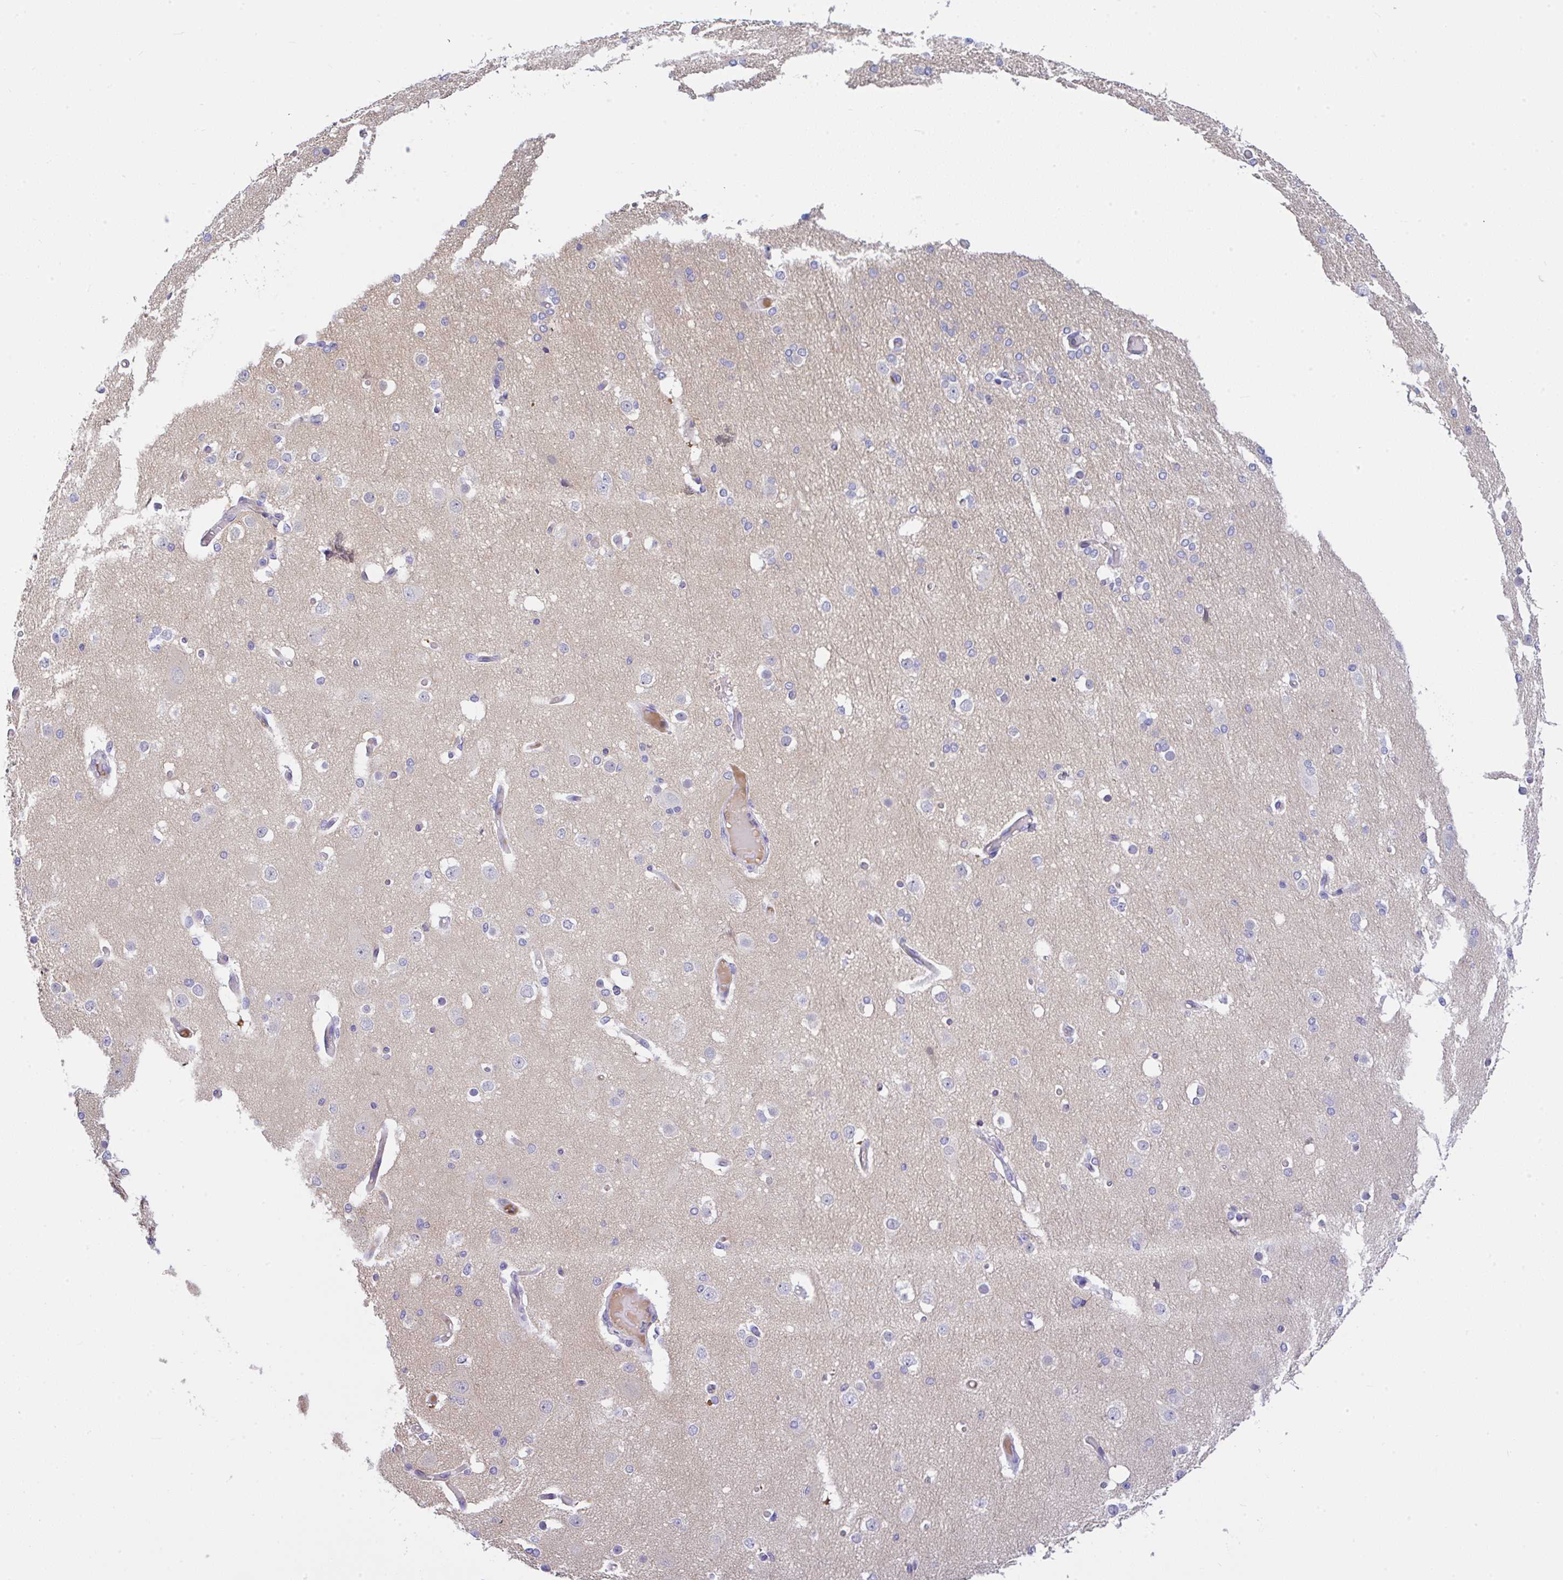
{"staining": {"intensity": "negative", "quantity": "none", "location": "none"}, "tissue": "cerebral cortex", "cell_type": "Endothelial cells", "image_type": "normal", "snomed": [{"axis": "morphology", "description": "Normal tissue, NOS"}, {"axis": "morphology", "description": "Inflammation, NOS"}, {"axis": "topography", "description": "Cerebral cortex"}], "caption": "An IHC photomicrograph of unremarkable cerebral cortex is shown. There is no staining in endothelial cells of cerebral cortex. (Stains: DAB (3,3'-diaminobenzidine) immunohistochemistry (IHC) with hematoxylin counter stain, Microscopy: brightfield microscopy at high magnification).", "gene": "SERPINE3", "patient": {"sex": "male", "age": 6}}